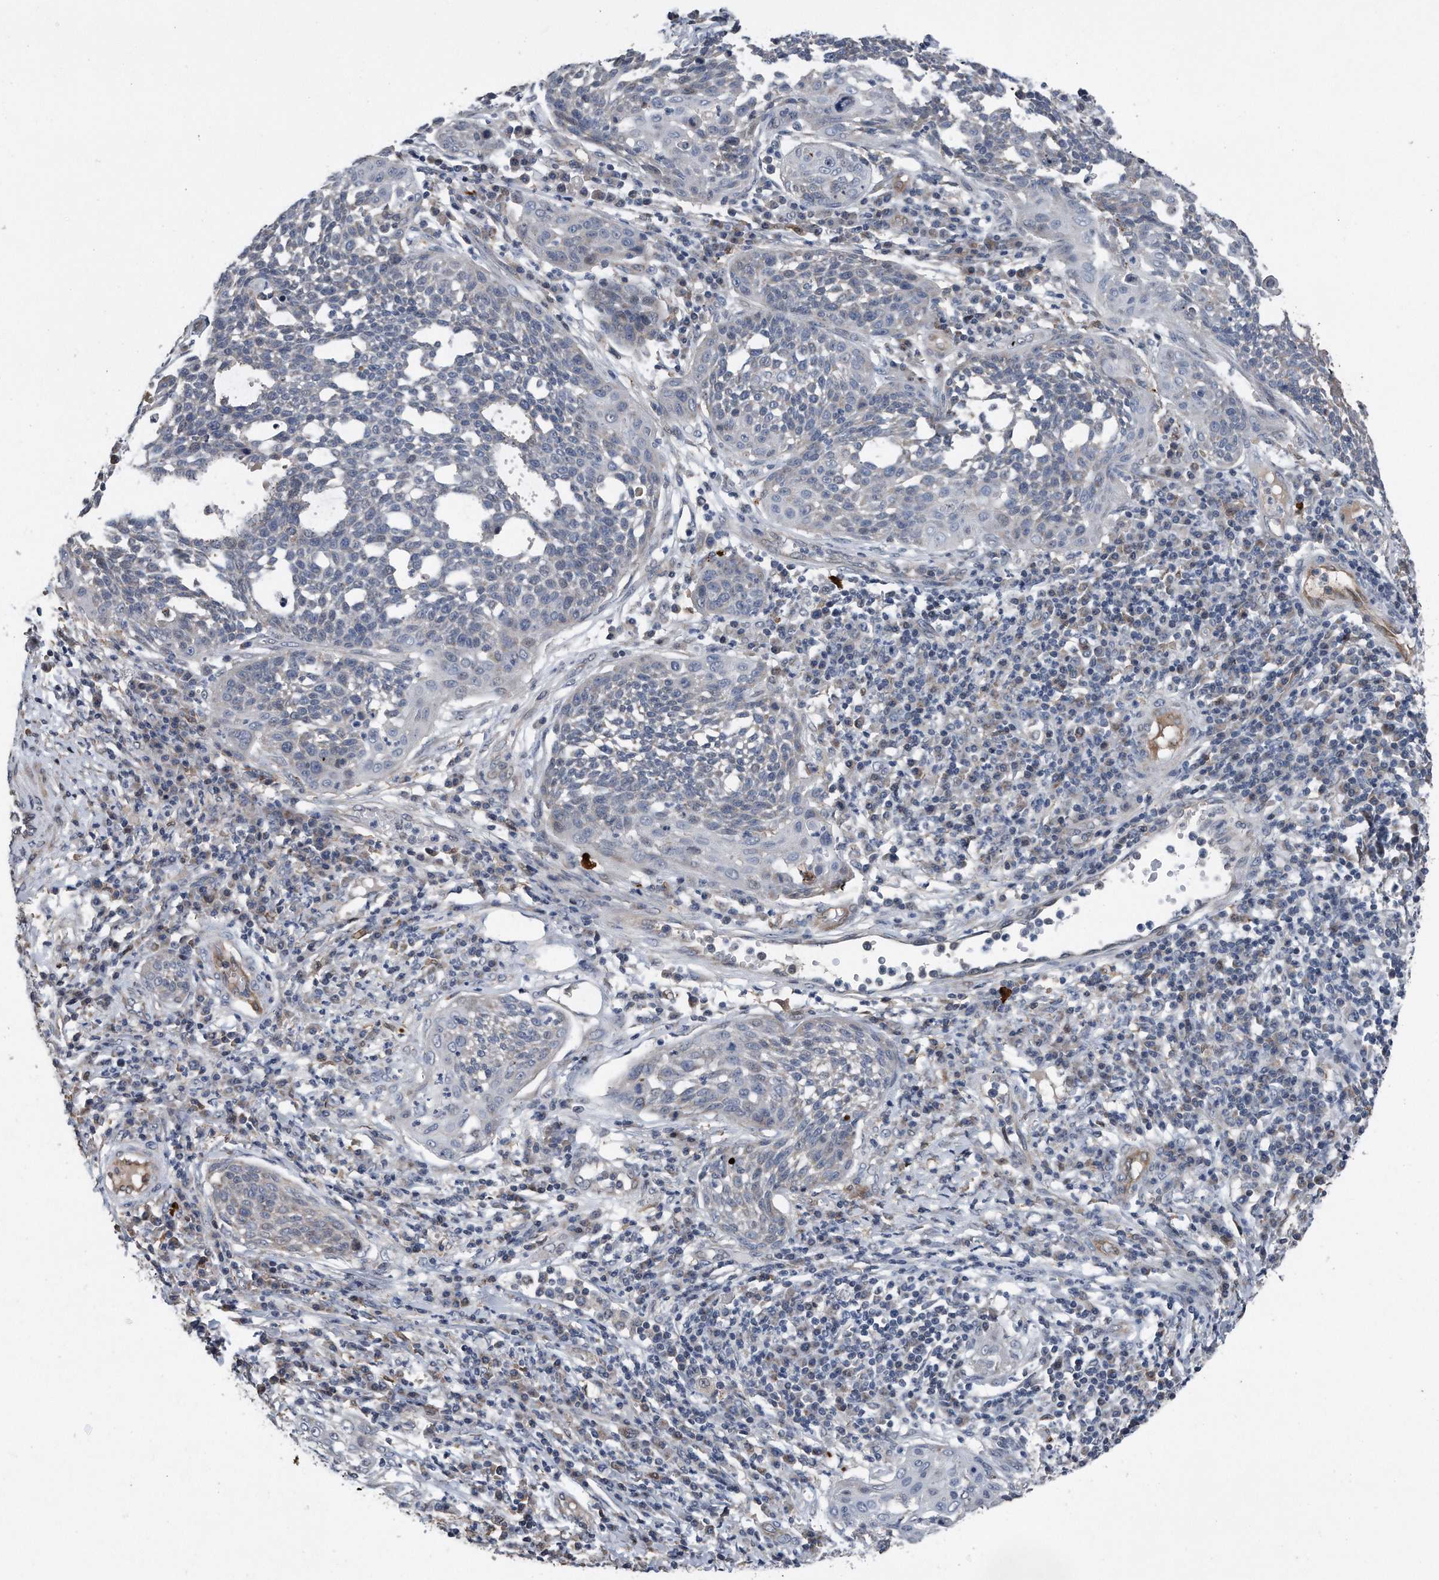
{"staining": {"intensity": "negative", "quantity": "none", "location": "none"}, "tissue": "cervical cancer", "cell_type": "Tumor cells", "image_type": "cancer", "snomed": [{"axis": "morphology", "description": "Squamous cell carcinoma, NOS"}, {"axis": "topography", "description": "Cervix"}], "caption": "Cervical squamous cell carcinoma was stained to show a protein in brown. There is no significant positivity in tumor cells. (Brightfield microscopy of DAB IHC at high magnification).", "gene": "DST", "patient": {"sex": "female", "age": 34}}